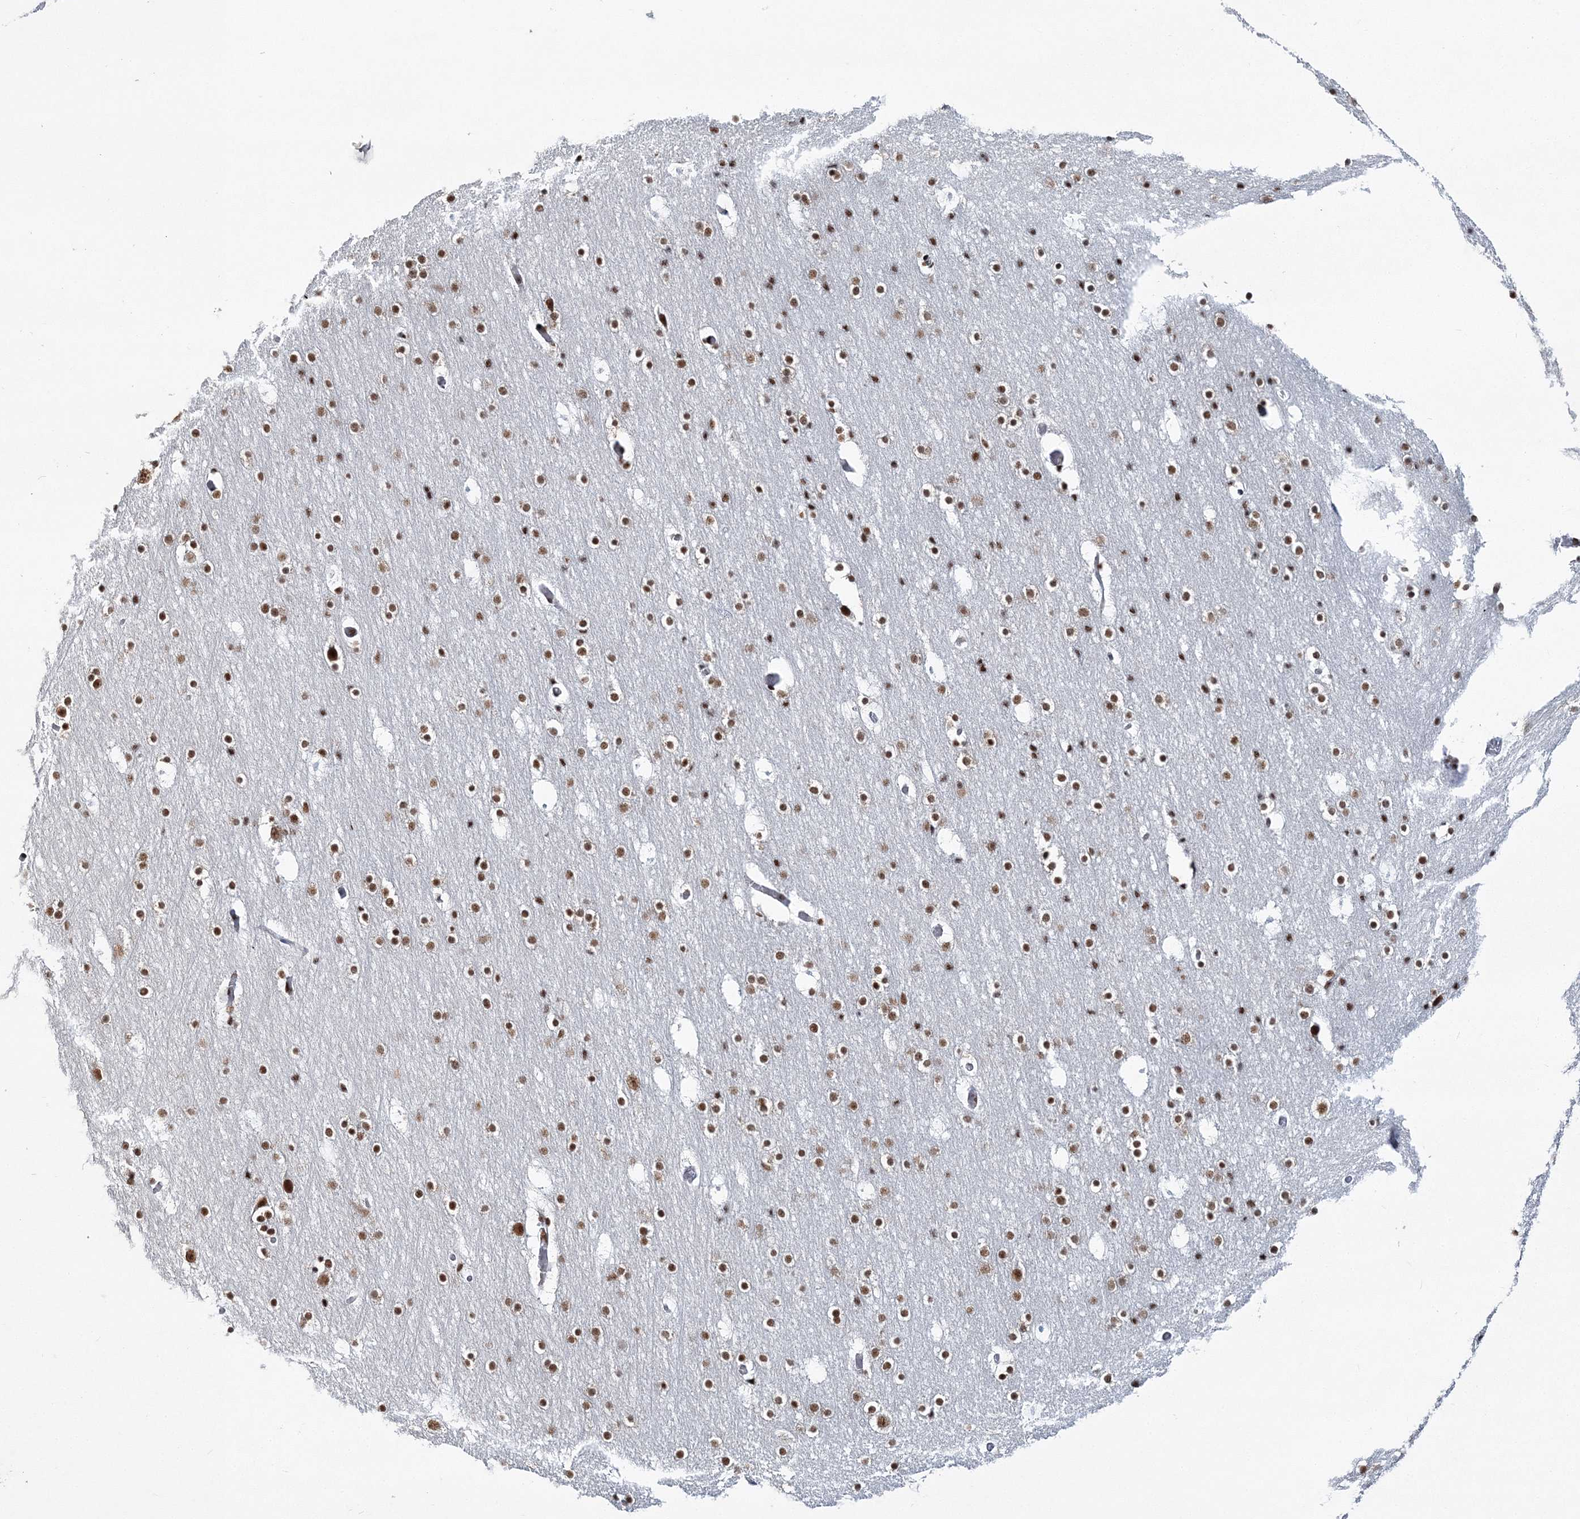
{"staining": {"intensity": "strong", "quantity": ">75%", "location": "nuclear"}, "tissue": "cerebral cortex", "cell_type": "Endothelial cells", "image_type": "normal", "snomed": [{"axis": "morphology", "description": "Normal tissue, NOS"}, {"axis": "topography", "description": "Cerebral cortex"}], "caption": "A high-resolution micrograph shows immunohistochemistry (IHC) staining of unremarkable cerebral cortex, which demonstrates strong nuclear expression in approximately >75% of endothelial cells.", "gene": "ENSG00000290315", "patient": {"sex": "male", "age": 57}}